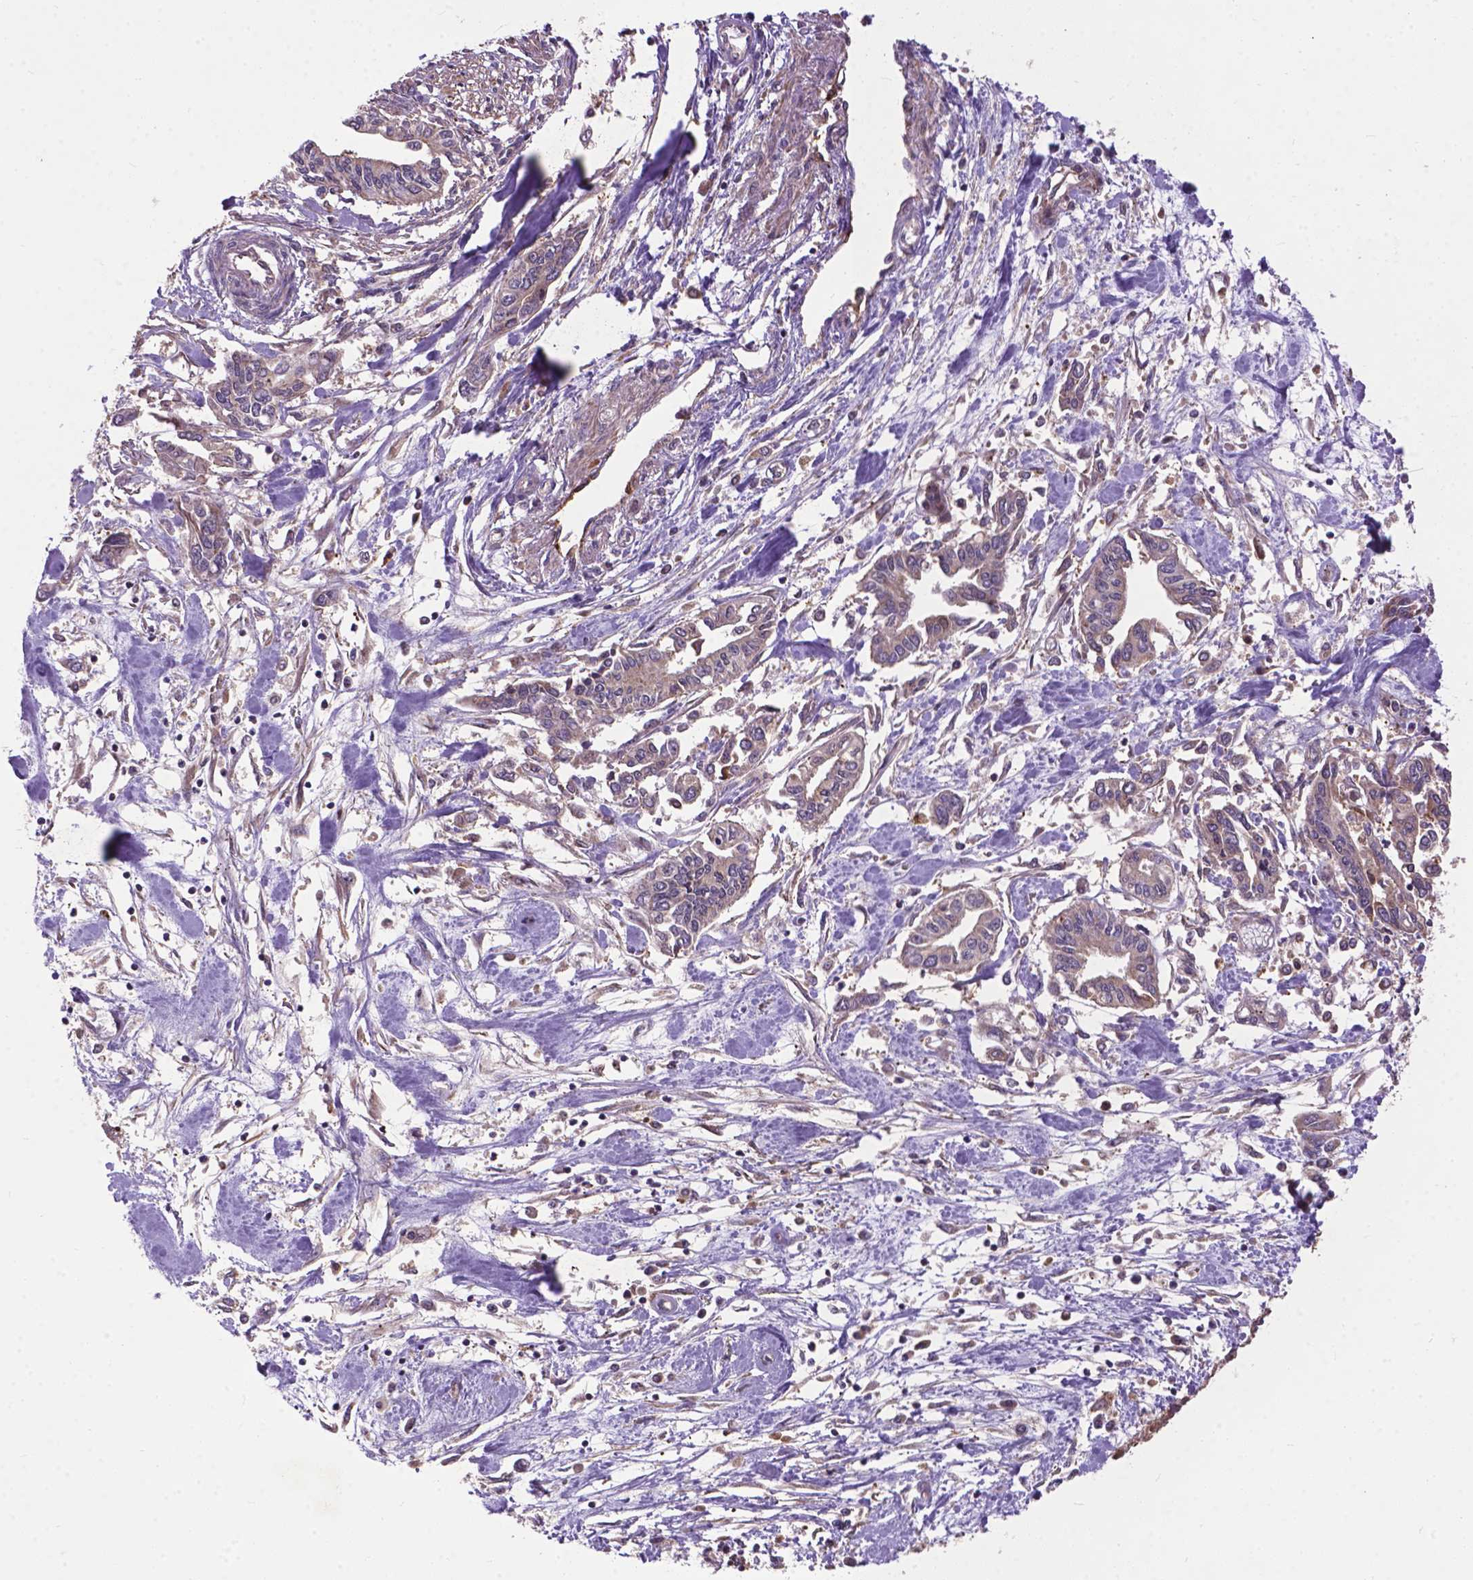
{"staining": {"intensity": "moderate", "quantity": ">75%", "location": "cytoplasmic/membranous"}, "tissue": "pancreatic cancer", "cell_type": "Tumor cells", "image_type": "cancer", "snomed": [{"axis": "morphology", "description": "Adenocarcinoma, NOS"}, {"axis": "topography", "description": "Pancreas"}], "caption": "Tumor cells exhibit medium levels of moderate cytoplasmic/membranous expression in about >75% of cells in adenocarcinoma (pancreatic). (IHC, brightfield microscopy, high magnification).", "gene": "ZNF616", "patient": {"sex": "male", "age": 60}}